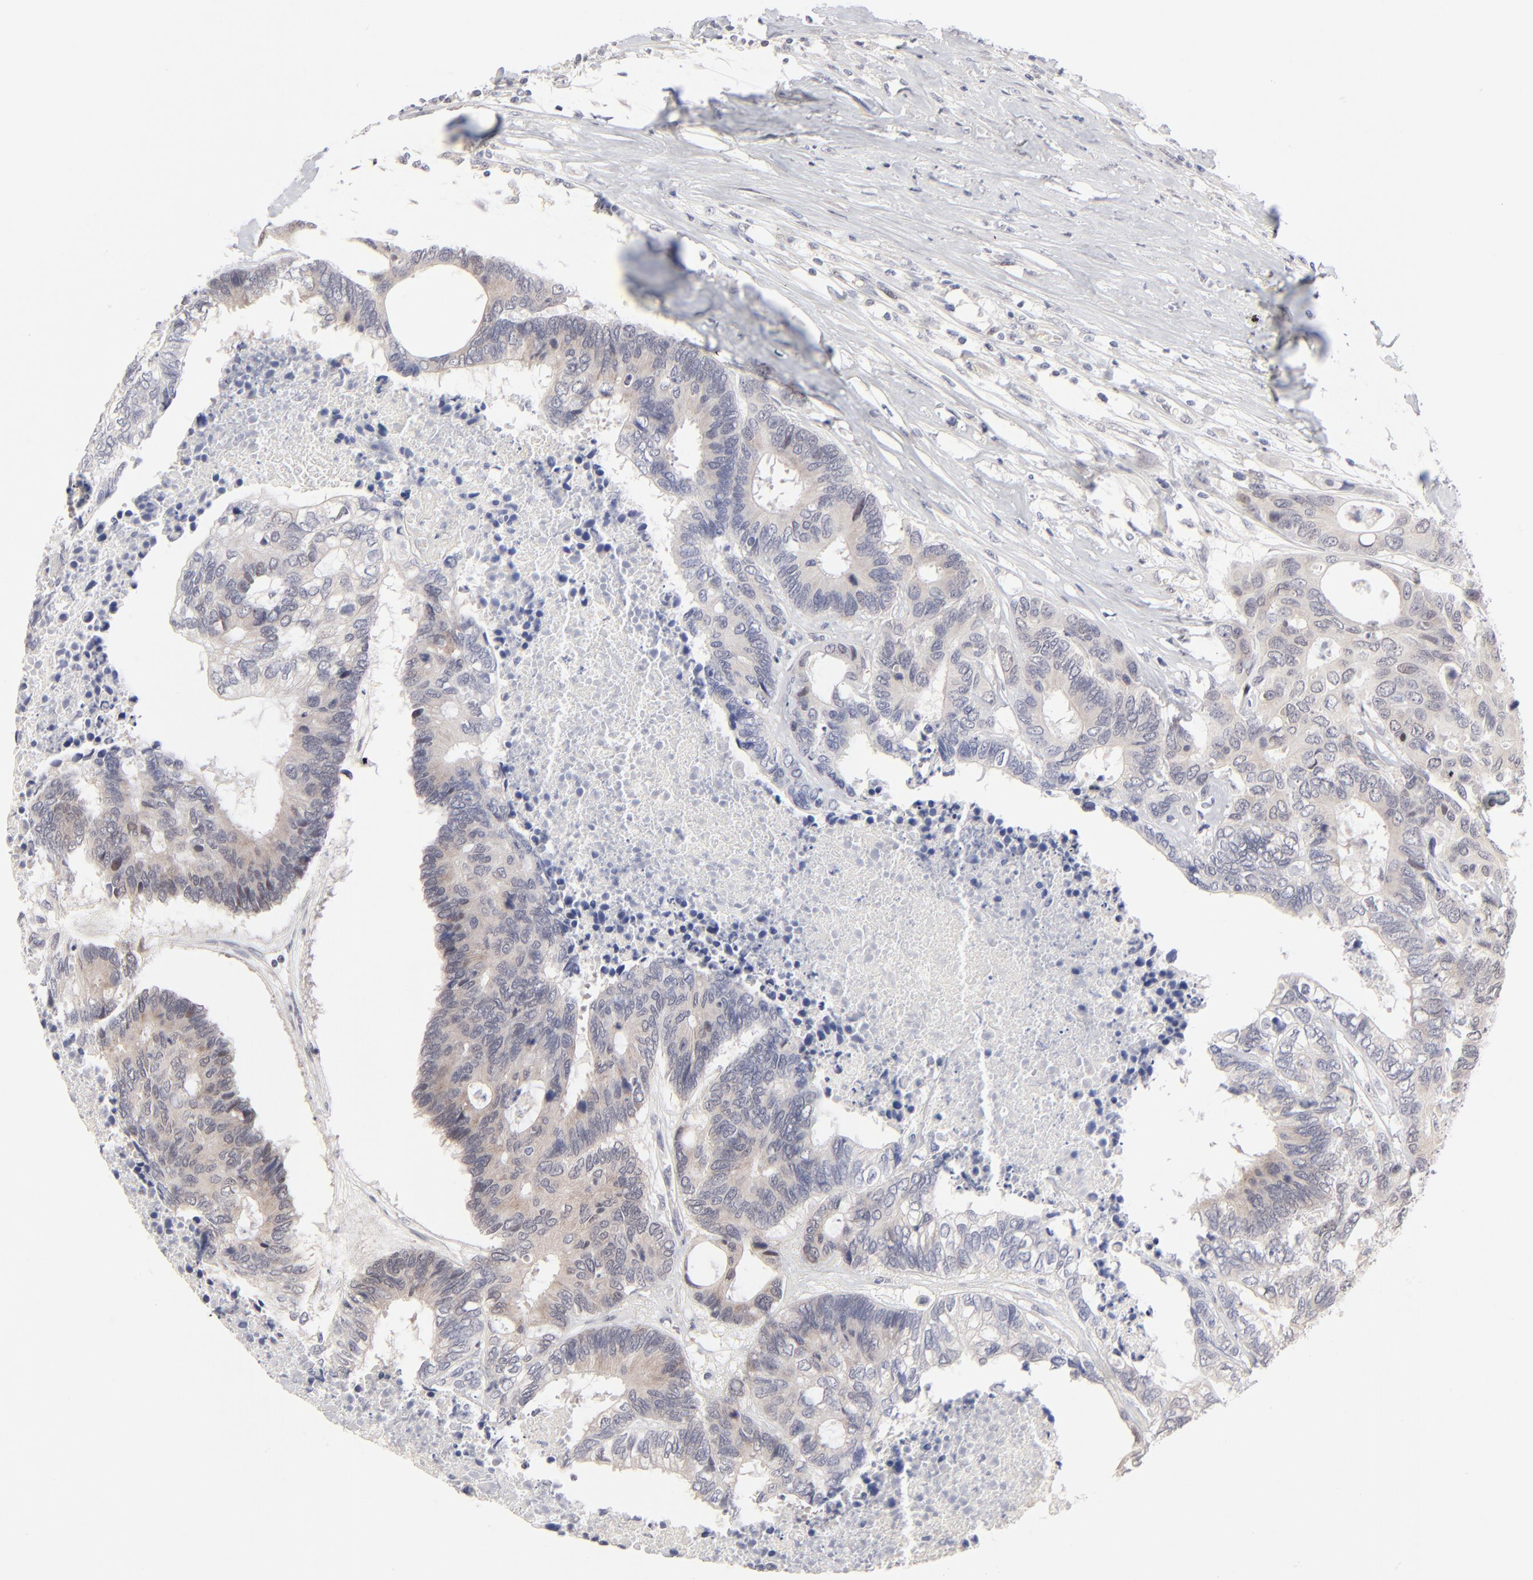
{"staining": {"intensity": "weak", "quantity": "<25%", "location": "cytoplasmic/membranous,nuclear"}, "tissue": "colorectal cancer", "cell_type": "Tumor cells", "image_type": "cancer", "snomed": [{"axis": "morphology", "description": "Adenocarcinoma, NOS"}, {"axis": "topography", "description": "Rectum"}], "caption": "The micrograph reveals no significant expression in tumor cells of adenocarcinoma (colorectal).", "gene": "RBM3", "patient": {"sex": "male", "age": 55}}